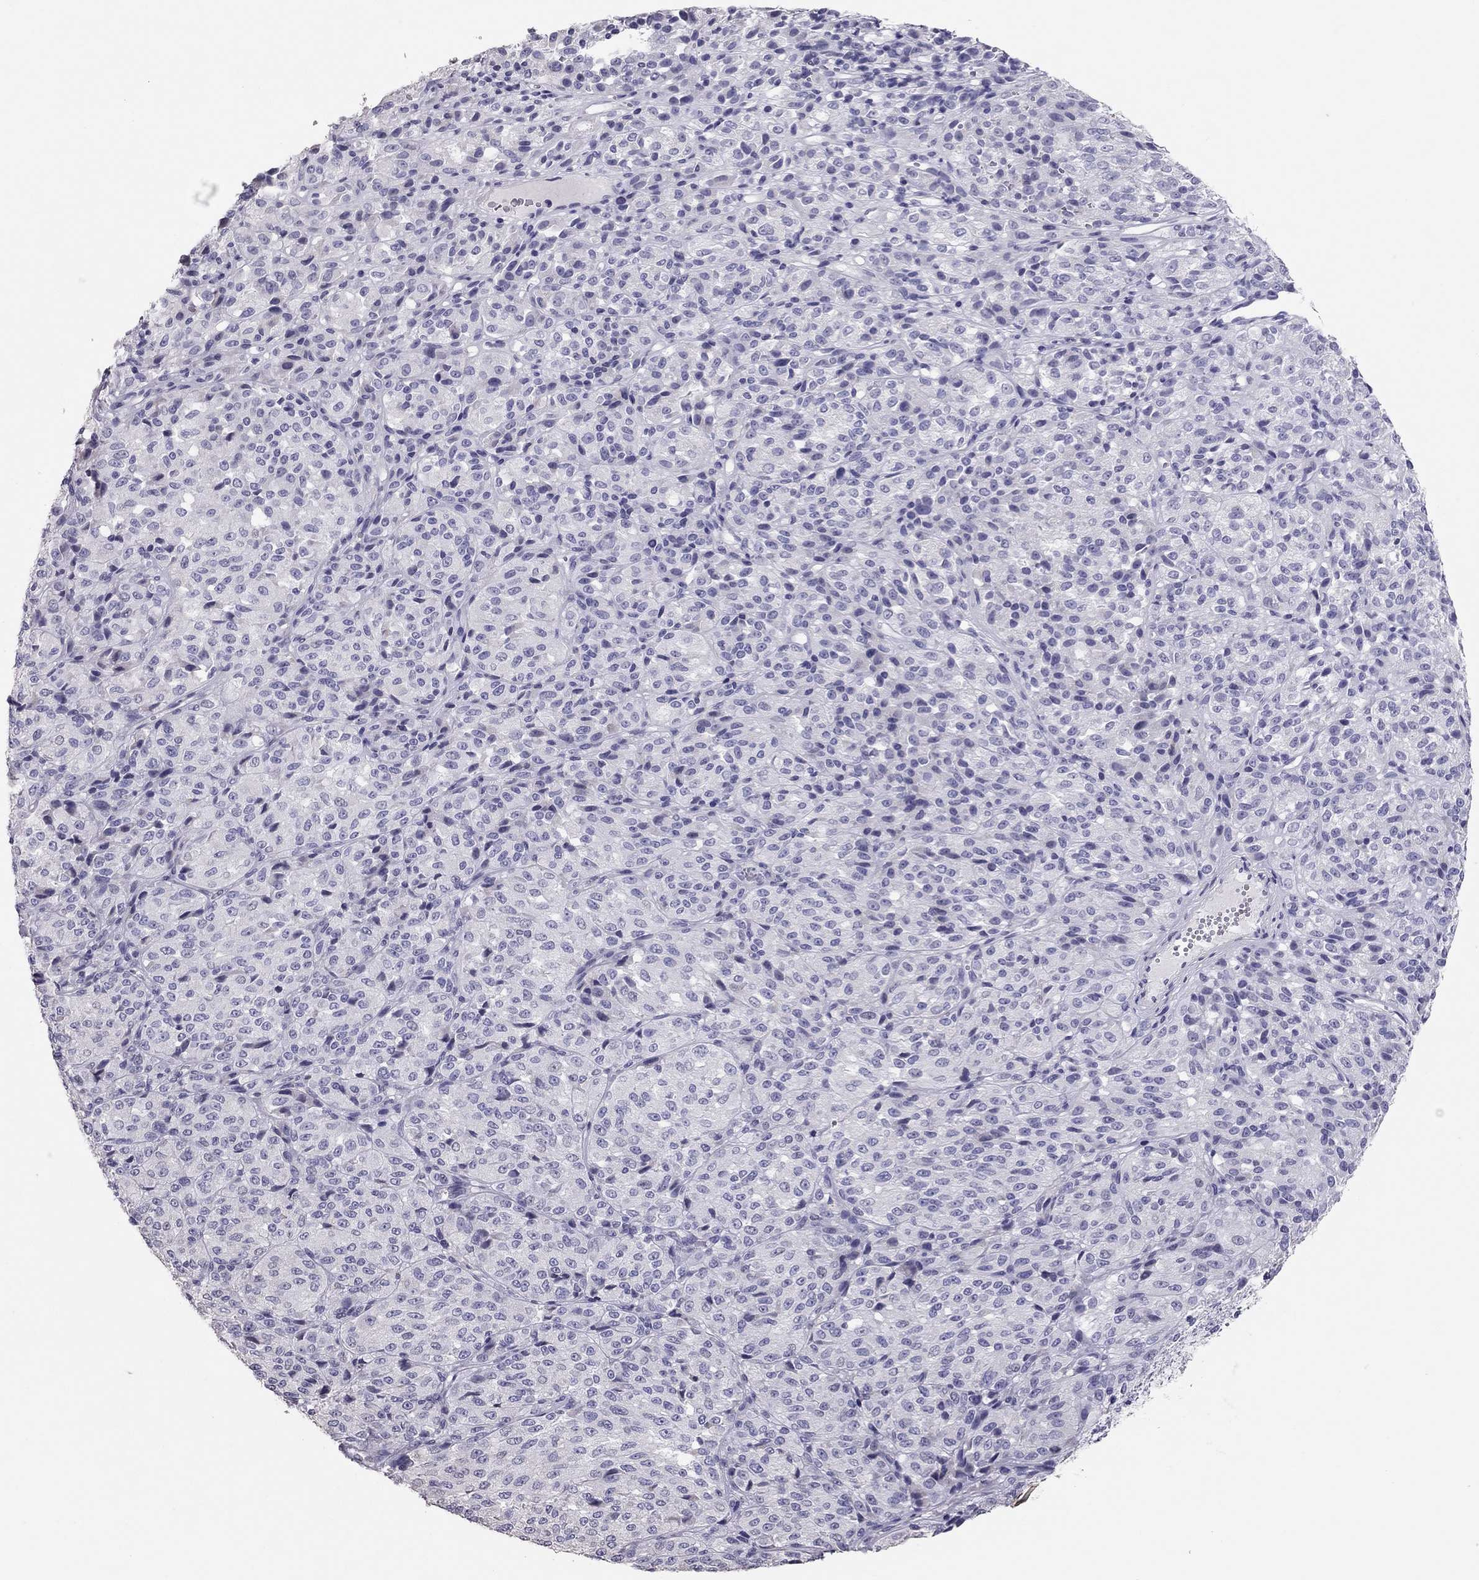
{"staining": {"intensity": "negative", "quantity": "none", "location": "none"}, "tissue": "melanoma", "cell_type": "Tumor cells", "image_type": "cancer", "snomed": [{"axis": "morphology", "description": "Malignant melanoma, Metastatic site"}, {"axis": "topography", "description": "Brain"}], "caption": "Human melanoma stained for a protein using IHC shows no positivity in tumor cells.", "gene": "TSHB", "patient": {"sex": "female", "age": 56}}